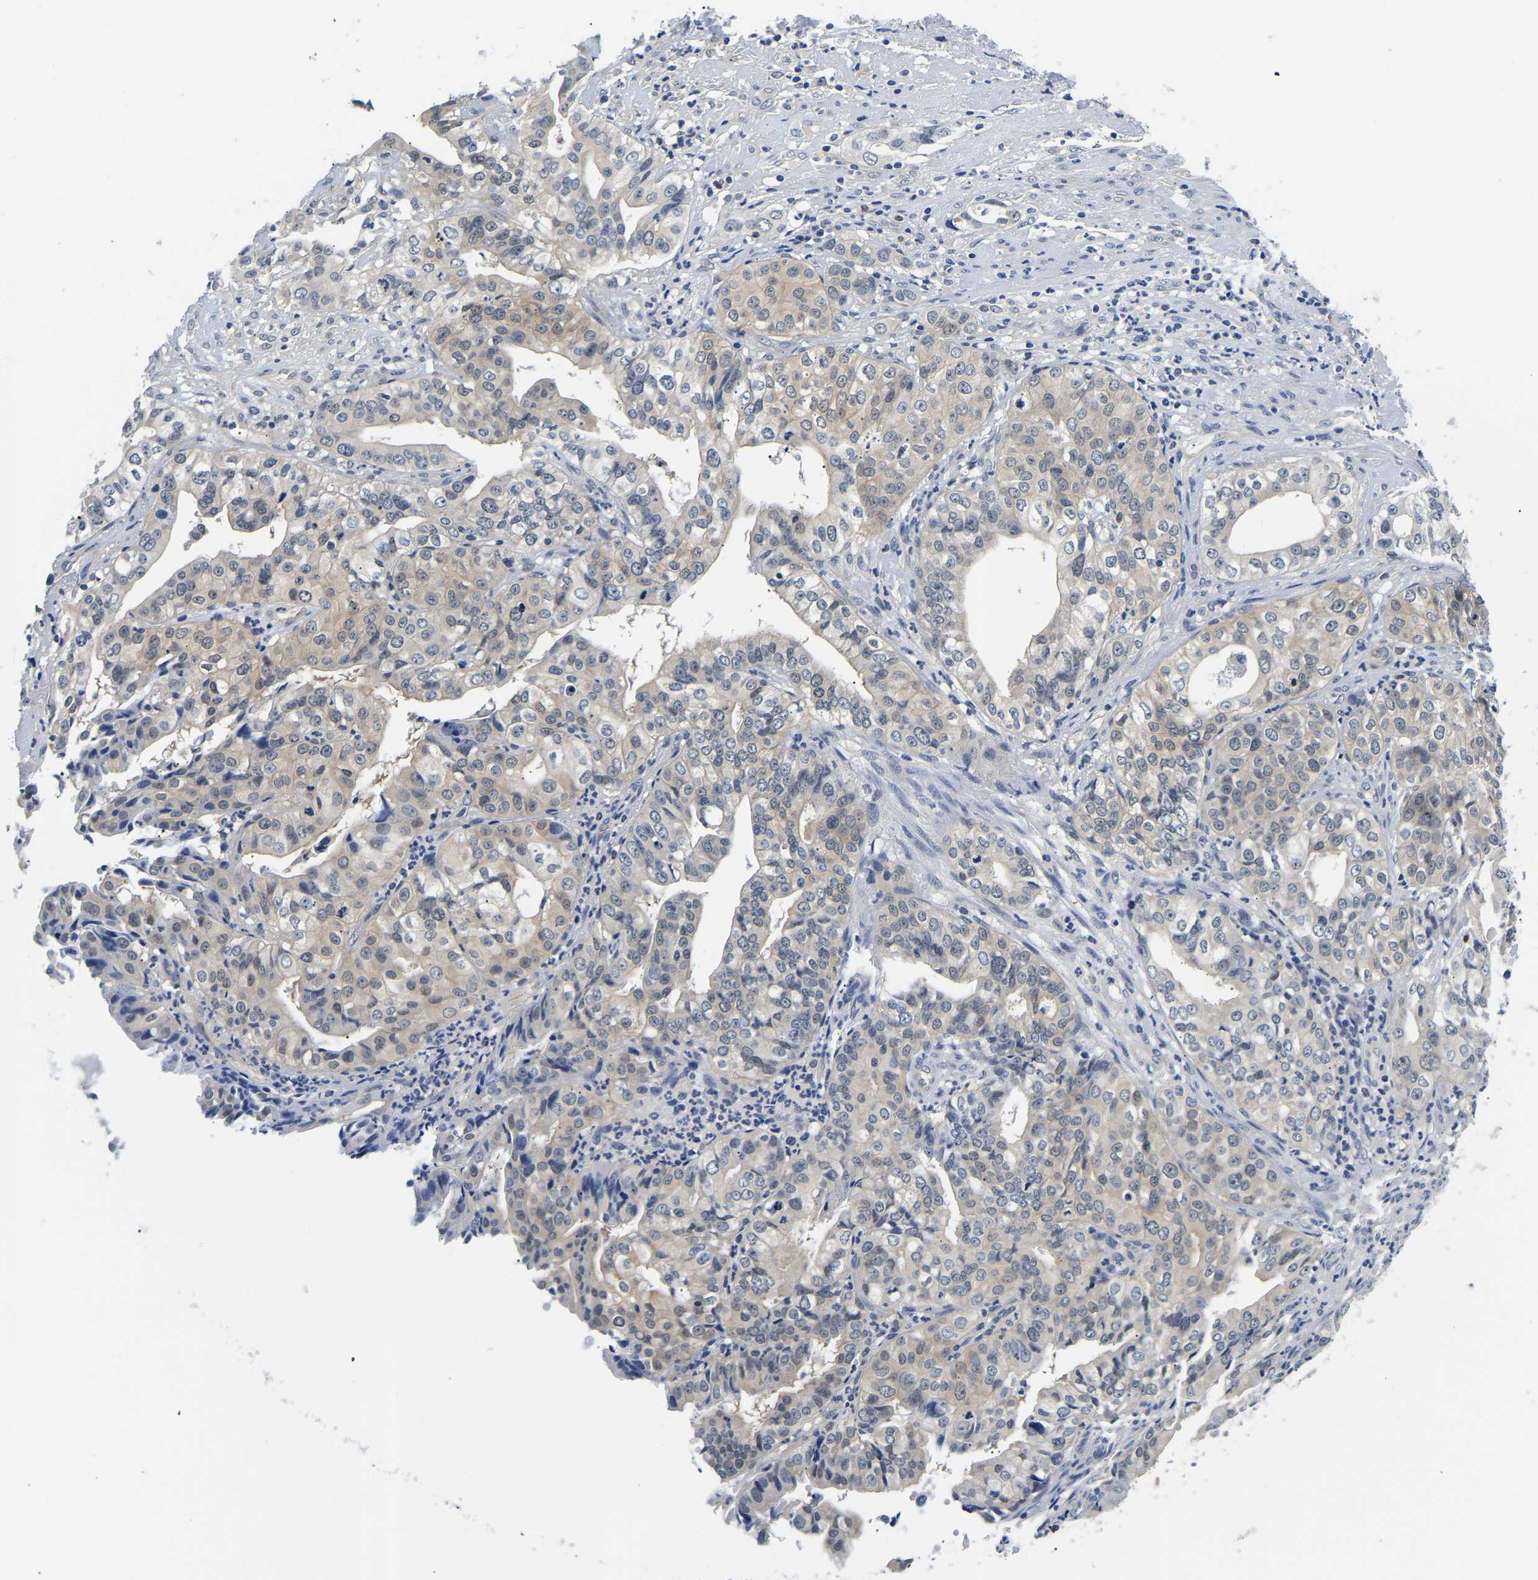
{"staining": {"intensity": "weak", "quantity": "<25%", "location": "cytoplasmic/membranous"}, "tissue": "liver cancer", "cell_type": "Tumor cells", "image_type": "cancer", "snomed": [{"axis": "morphology", "description": "Cholangiocarcinoma"}, {"axis": "topography", "description": "Liver"}], "caption": "There is no significant positivity in tumor cells of liver cancer (cholangiocarcinoma).", "gene": "UCHL3", "patient": {"sex": "female", "age": 61}}